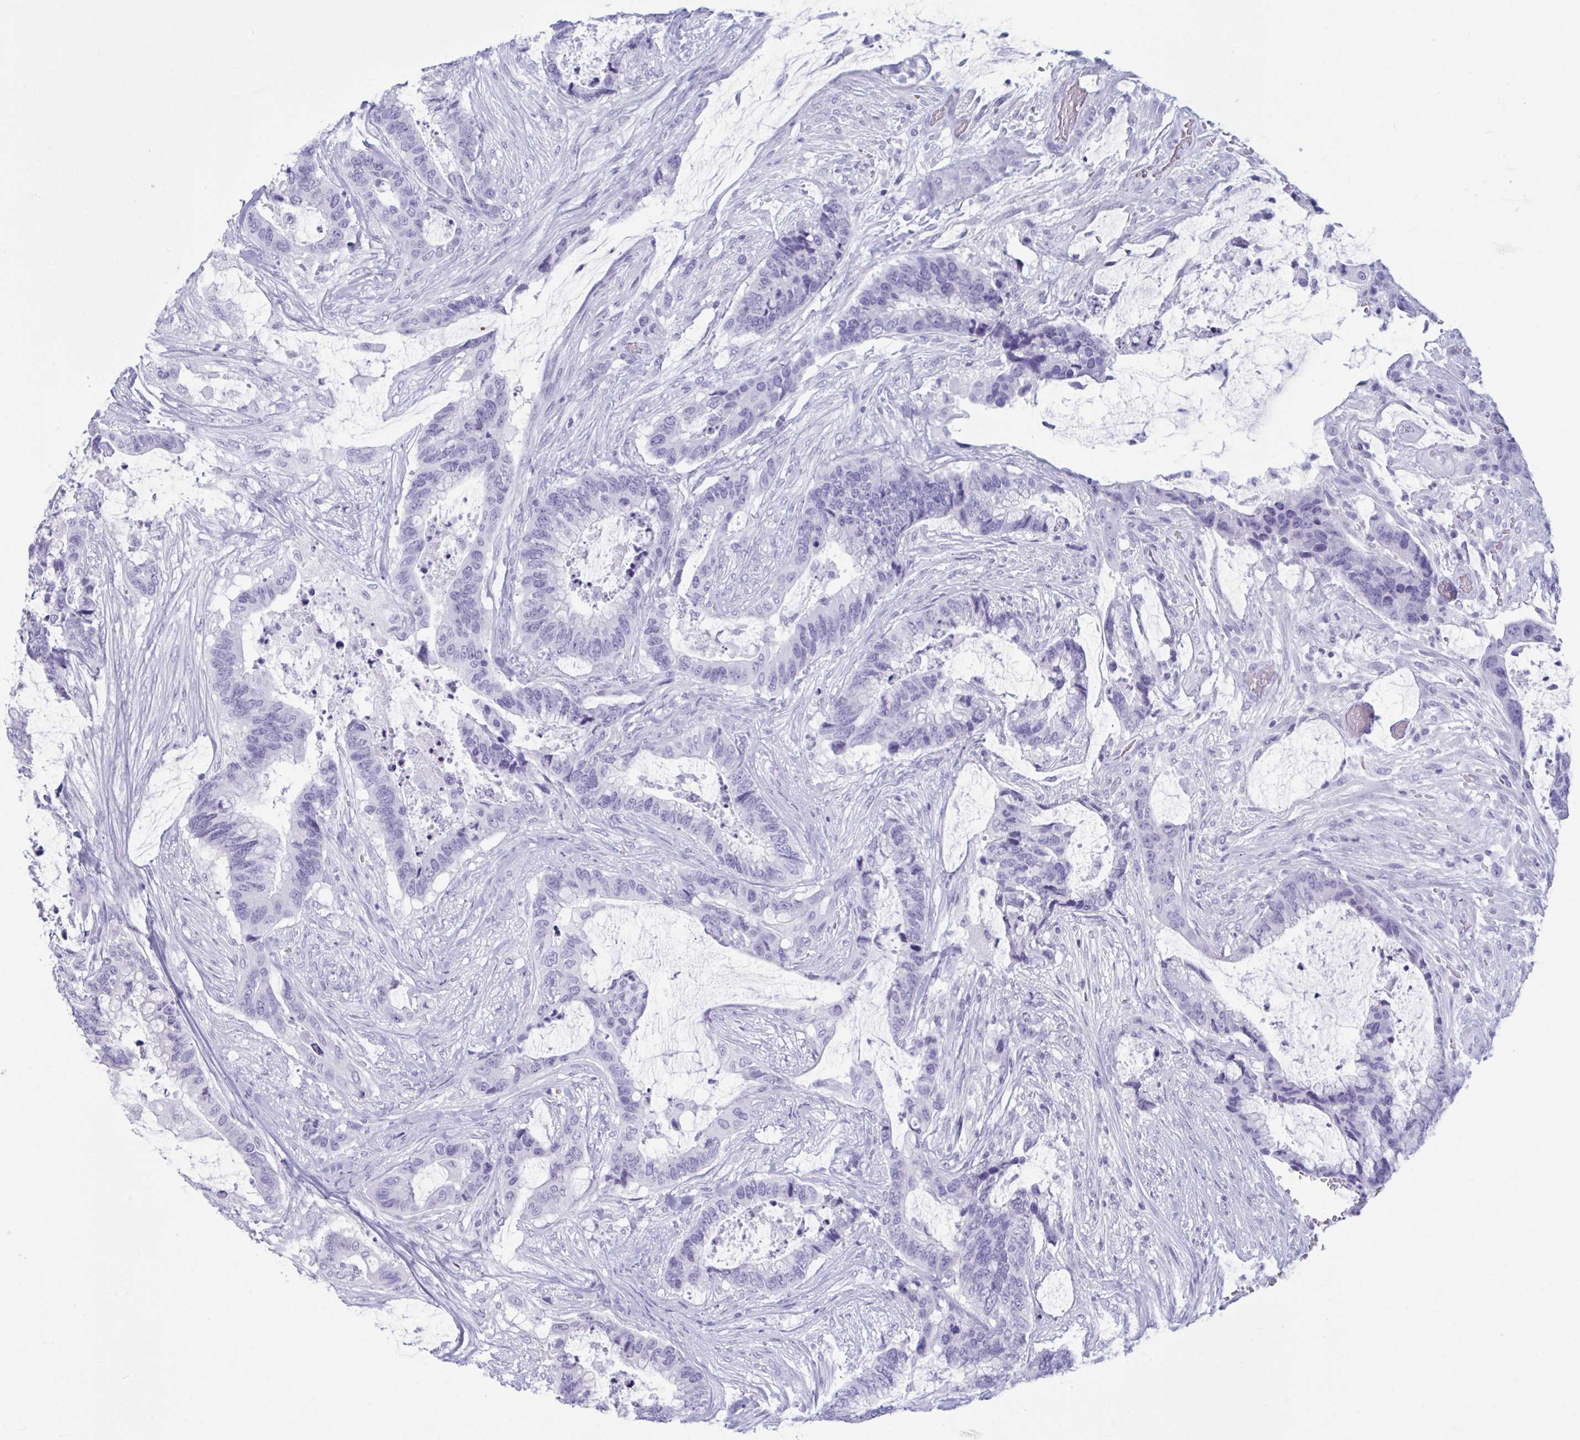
{"staining": {"intensity": "negative", "quantity": "none", "location": "none"}, "tissue": "colorectal cancer", "cell_type": "Tumor cells", "image_type": "cancer", "snomed": [{"axis": "morphology", "description": "Adenocarcinoma, NOS"}, {"axis": "topography", "description": "Rectum"}], "caption": "Human colorectal cancer (adenocarcinoma) stained for a protein using IHC demonstrates no positivity in tumor cells.", "gene": "ANKRD60", "patient": {"sex": "female", "age": 59}}